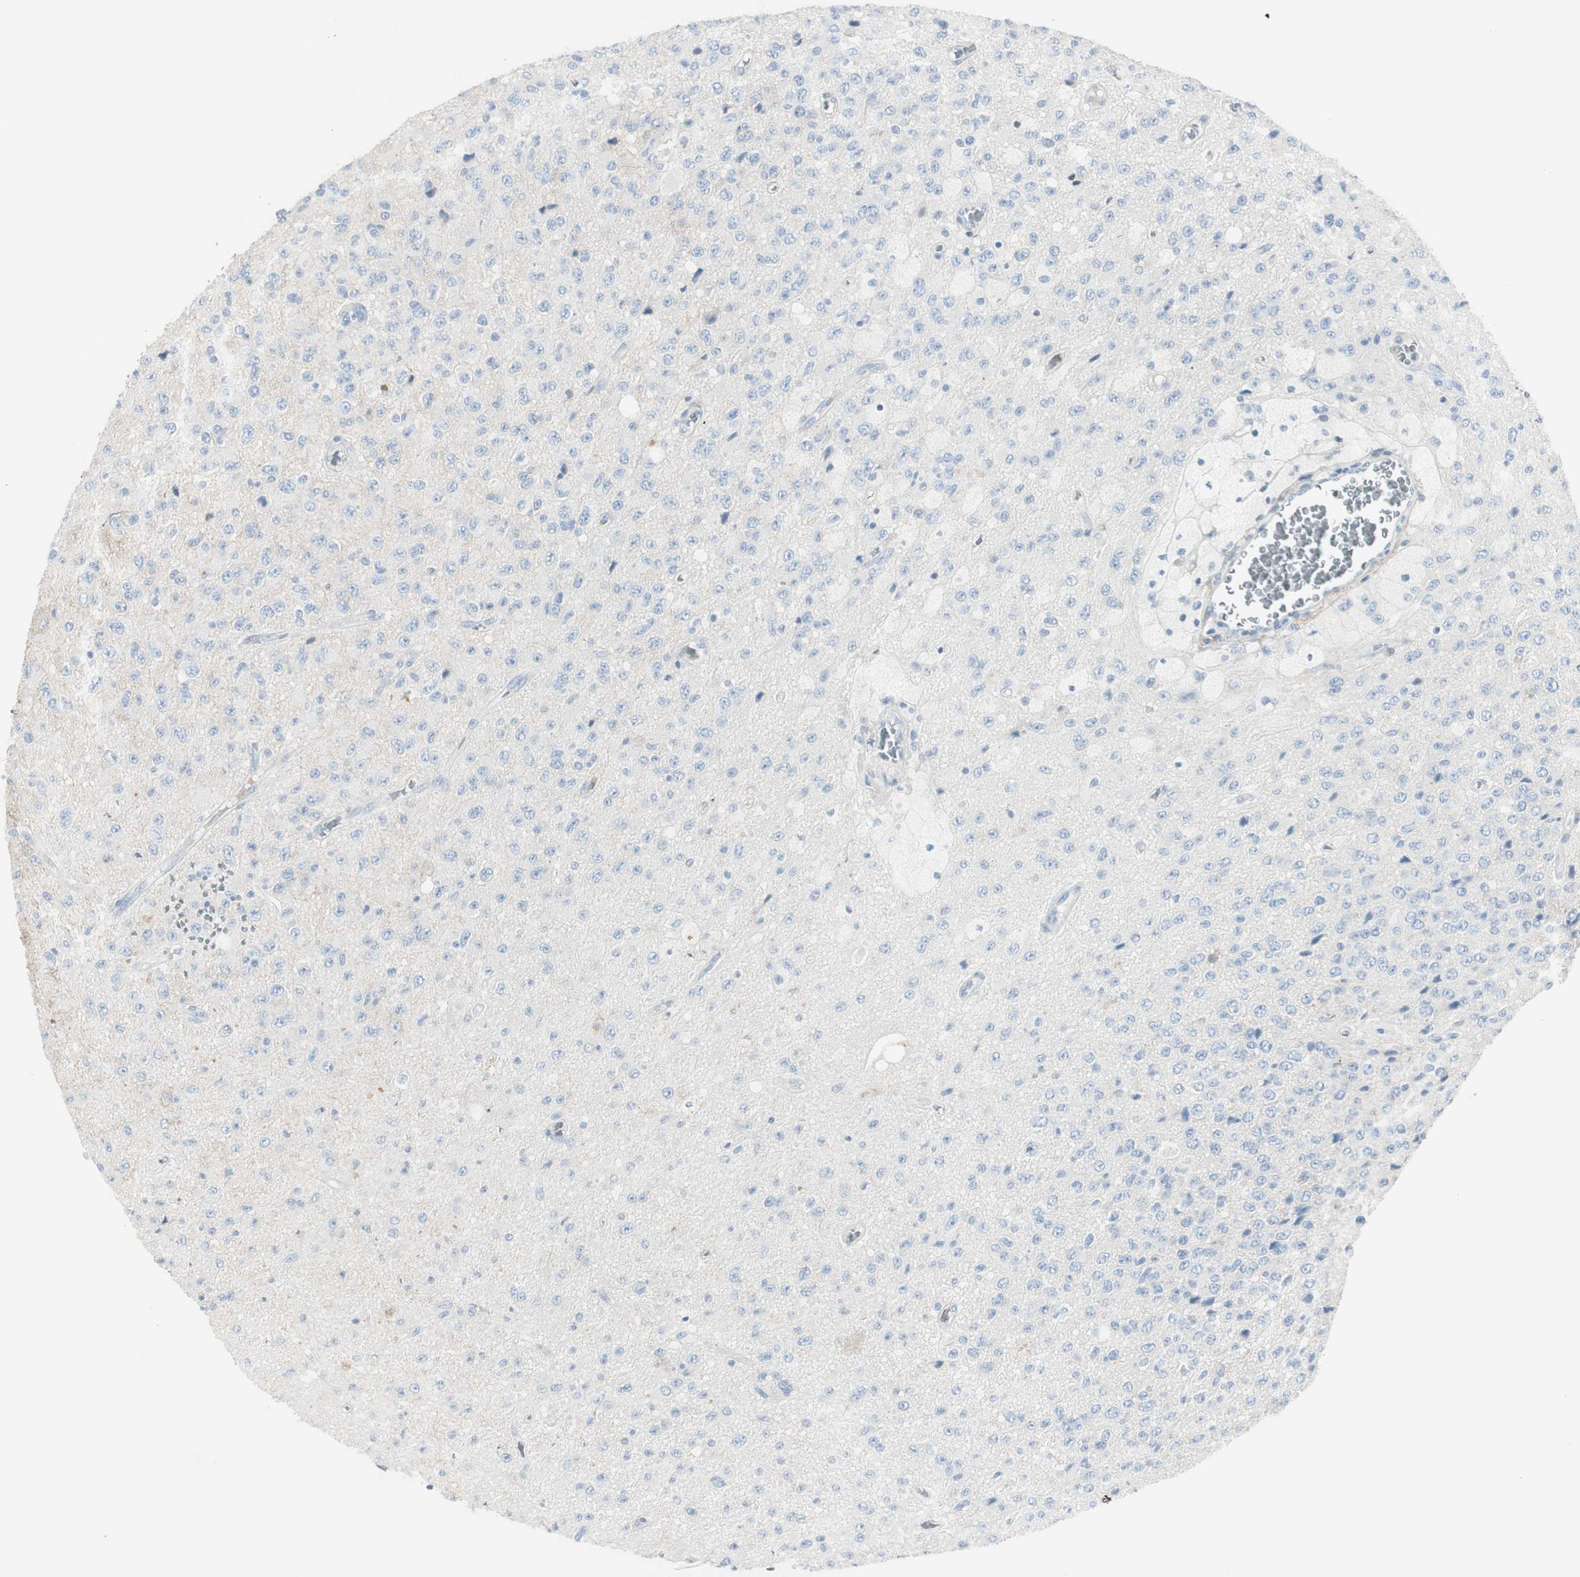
{"staining": {"intensity": "negative", "quantity": "none", "location": "none"}, "tissue": "glioma", "cell_type": "Tumor cells", "image_type": "cancer", "snomed": [{"axis": "morphology", "description": "Glioma, malignant, High grade"}, {"axis": "topography", "description": "pancreas cauda"}], "caption": "An image of human glioma is negative for staining in tumor cells.", "gene": "CACNA2D1", "patient": {"sex": "male", "age": 60}}